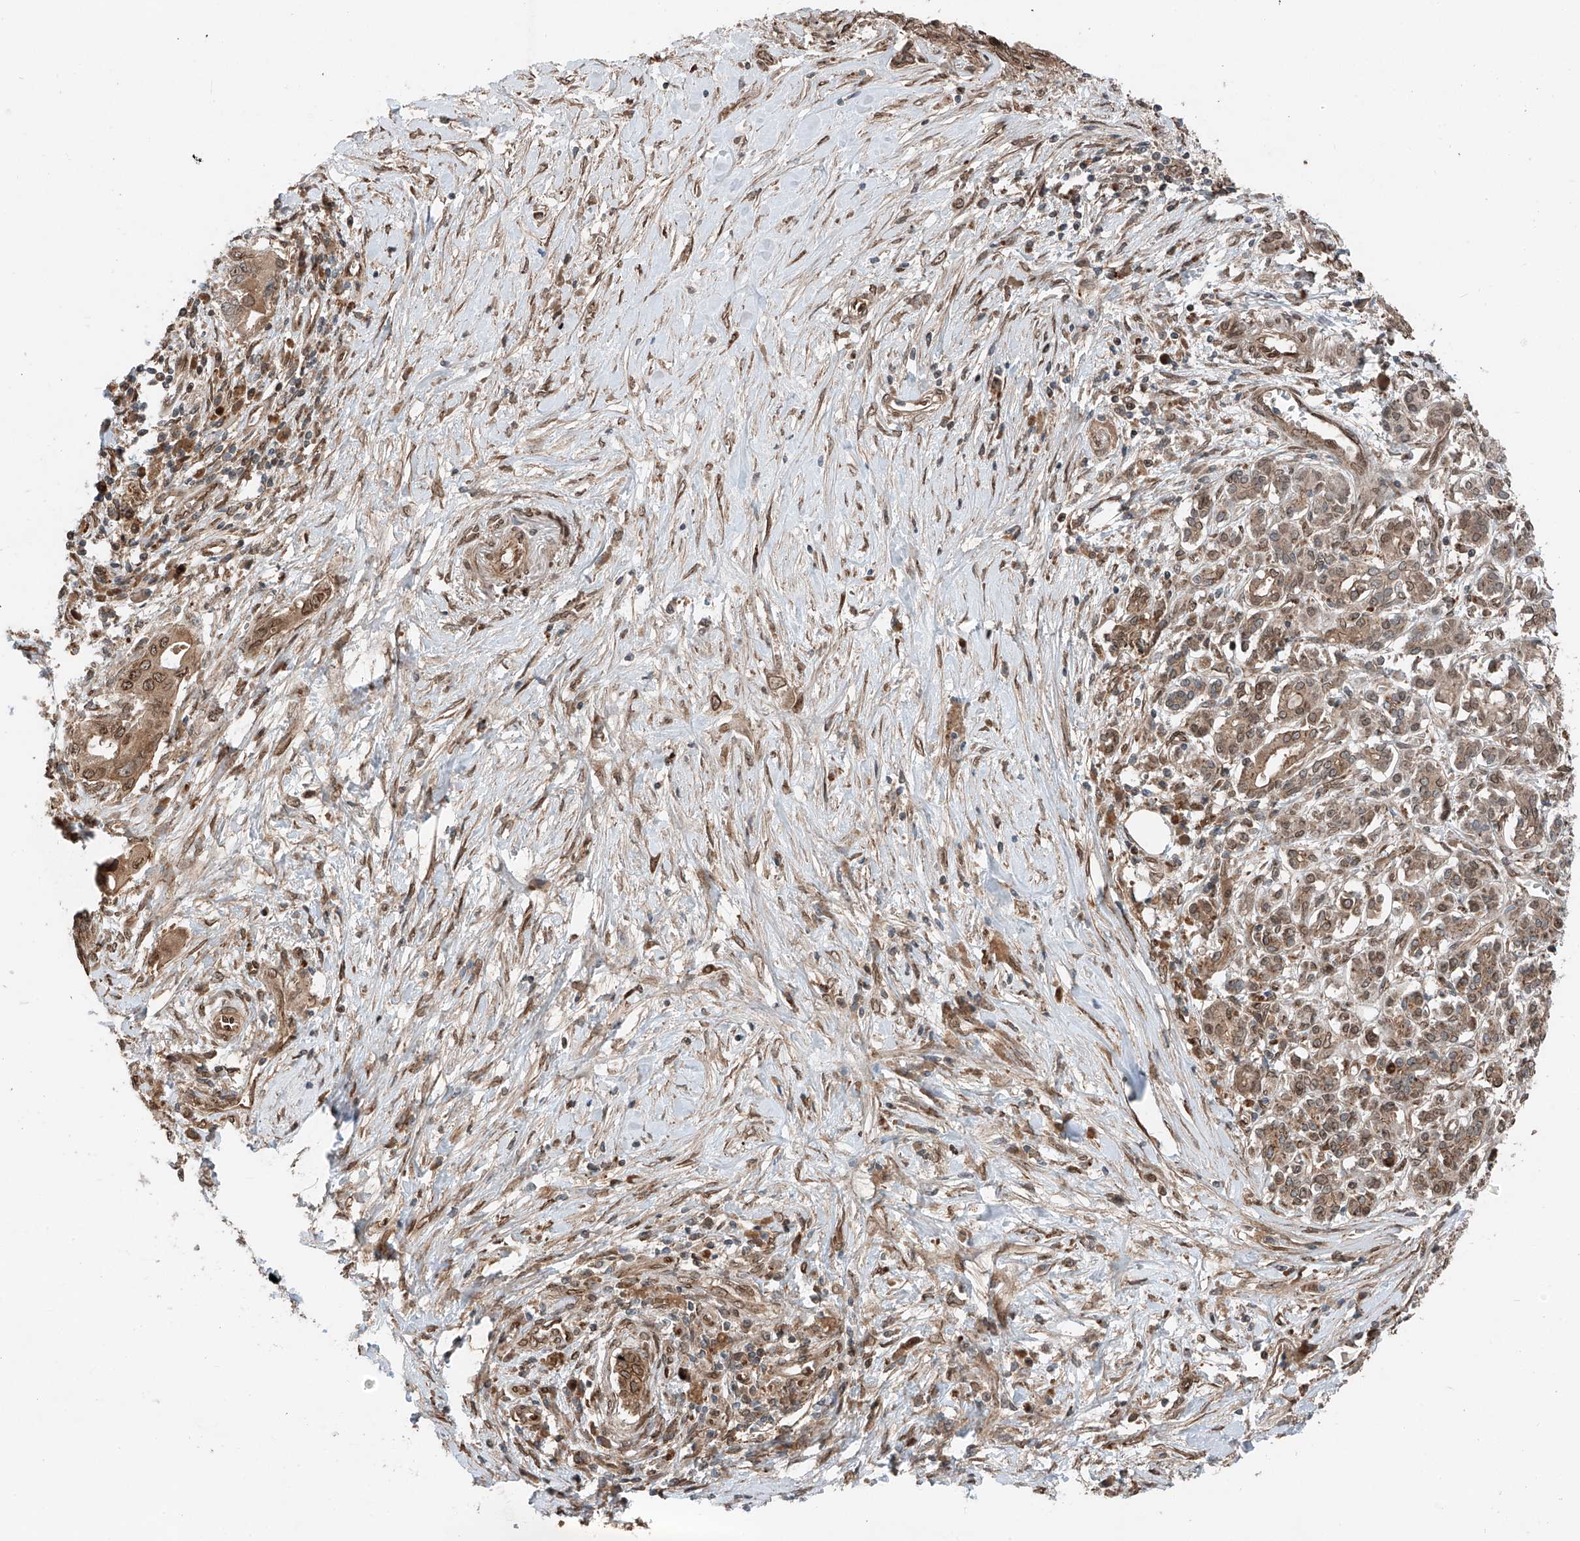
{"staining": {"intensity": "moderate", "quantity": ">75%", "location": "cytoplasmic/membranous,nuclear"}, "tissue": "pancreatic cancer", "cell_type": "Tumor cells", "image_type": "cancer", "snomed": [{"axis": "morphology", "description": "Adenocarcinoma, NOS"}, {"axis": "topography", "description": "Pancreas"}], "caption": "Approximately >75% of tumor cells in human pancreatic cancer (adenocarcinoma) reveal moderate cytoplasmic/membranous and nuclear protein positivity as visualized by brown immunohistochemical staining.", "gene": "CEP162", "patient": {"sex": "female", "age": 73}}